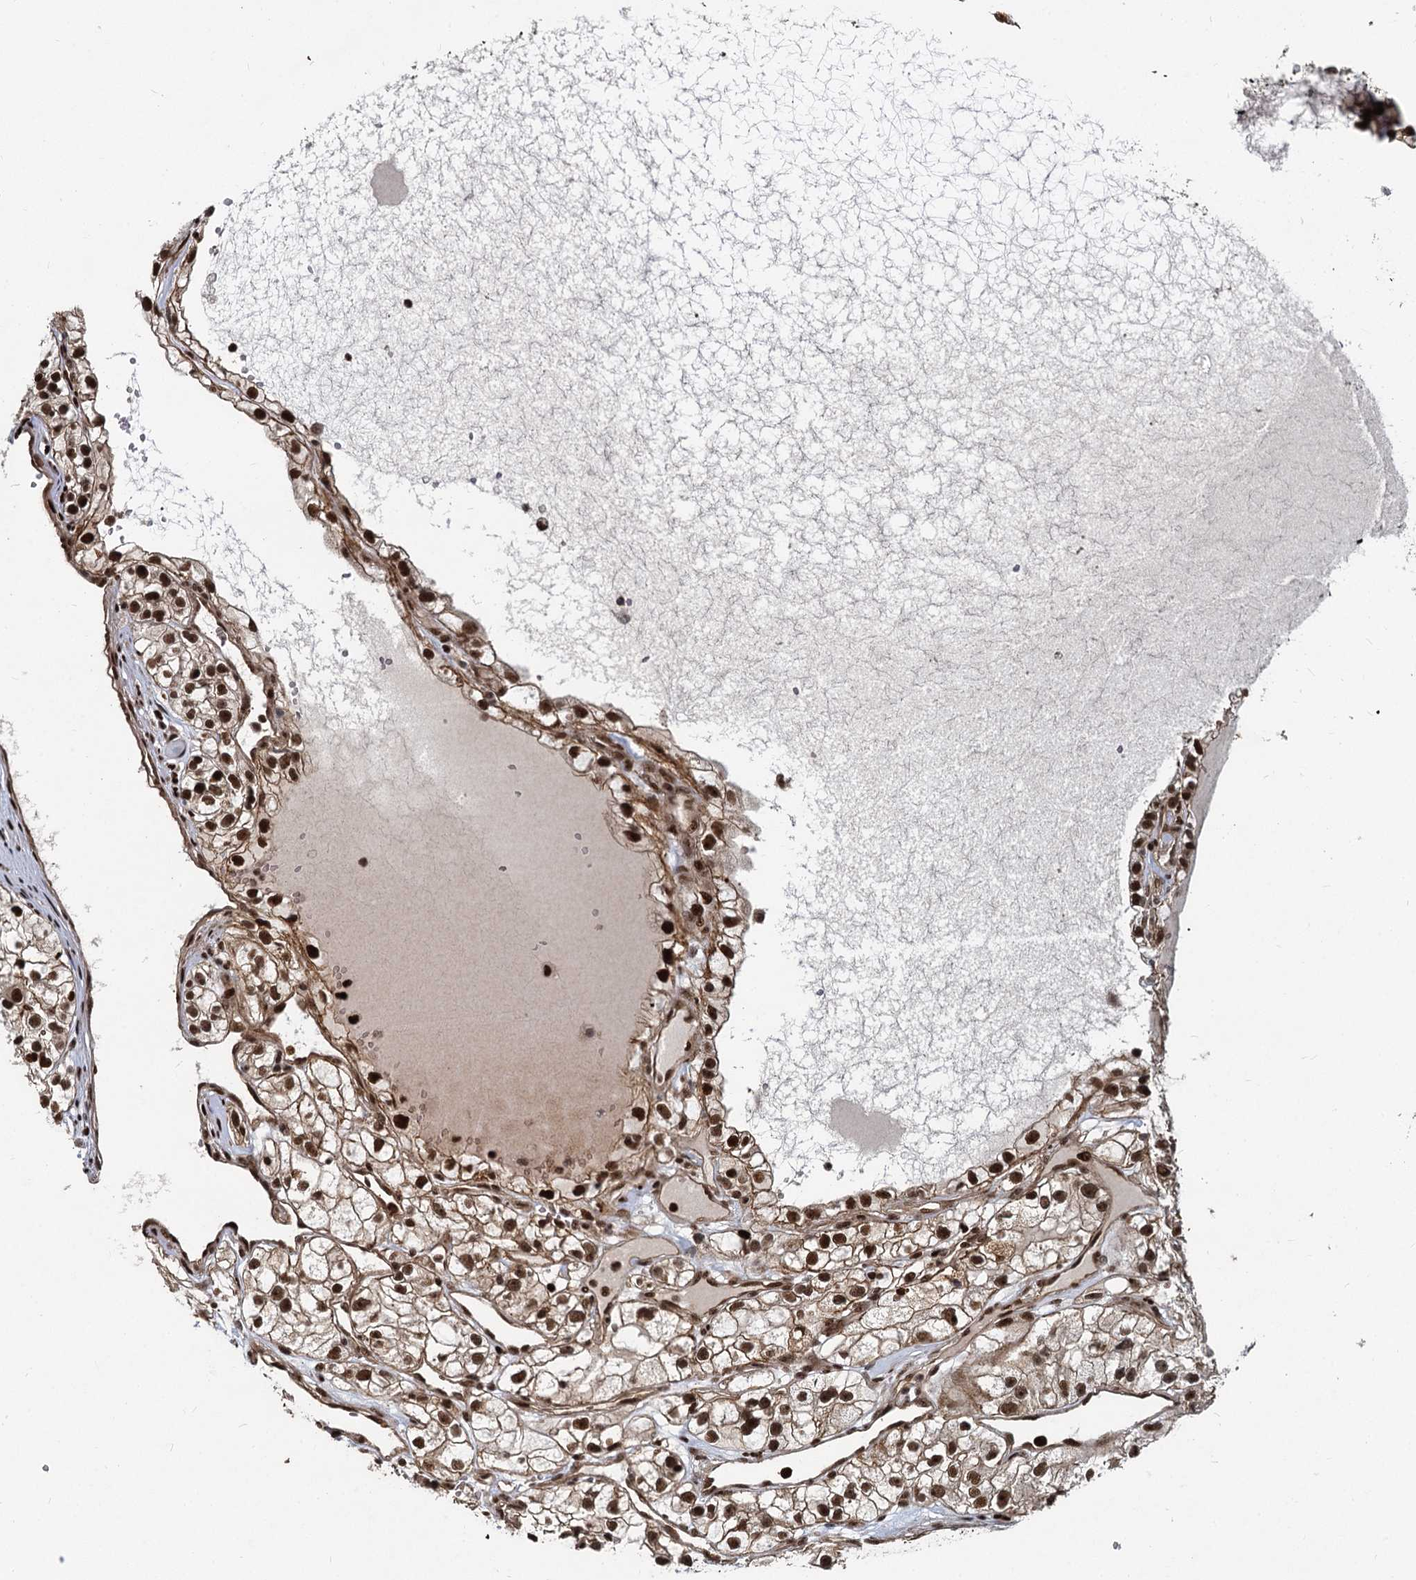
{"staining": {"intensity": "strong", "quantity": ">75%", "location": "nuclear"}, "tissue": "renal cancer", "cell_type": "Tumor cells", "image_type": "cancer", "snomed": [{"axis": "morphology", "description": "Adenocarcinoma, NOS"}, {"axis": "topography", "description": "Kidney"}], "caption": "Protein staining of renal cancer tissue demonstrates strong nuclear staining in approximately >75% of tumor cells.", "gene": "ANKRD49", "patient": {"sex": "female", "age": 57}}